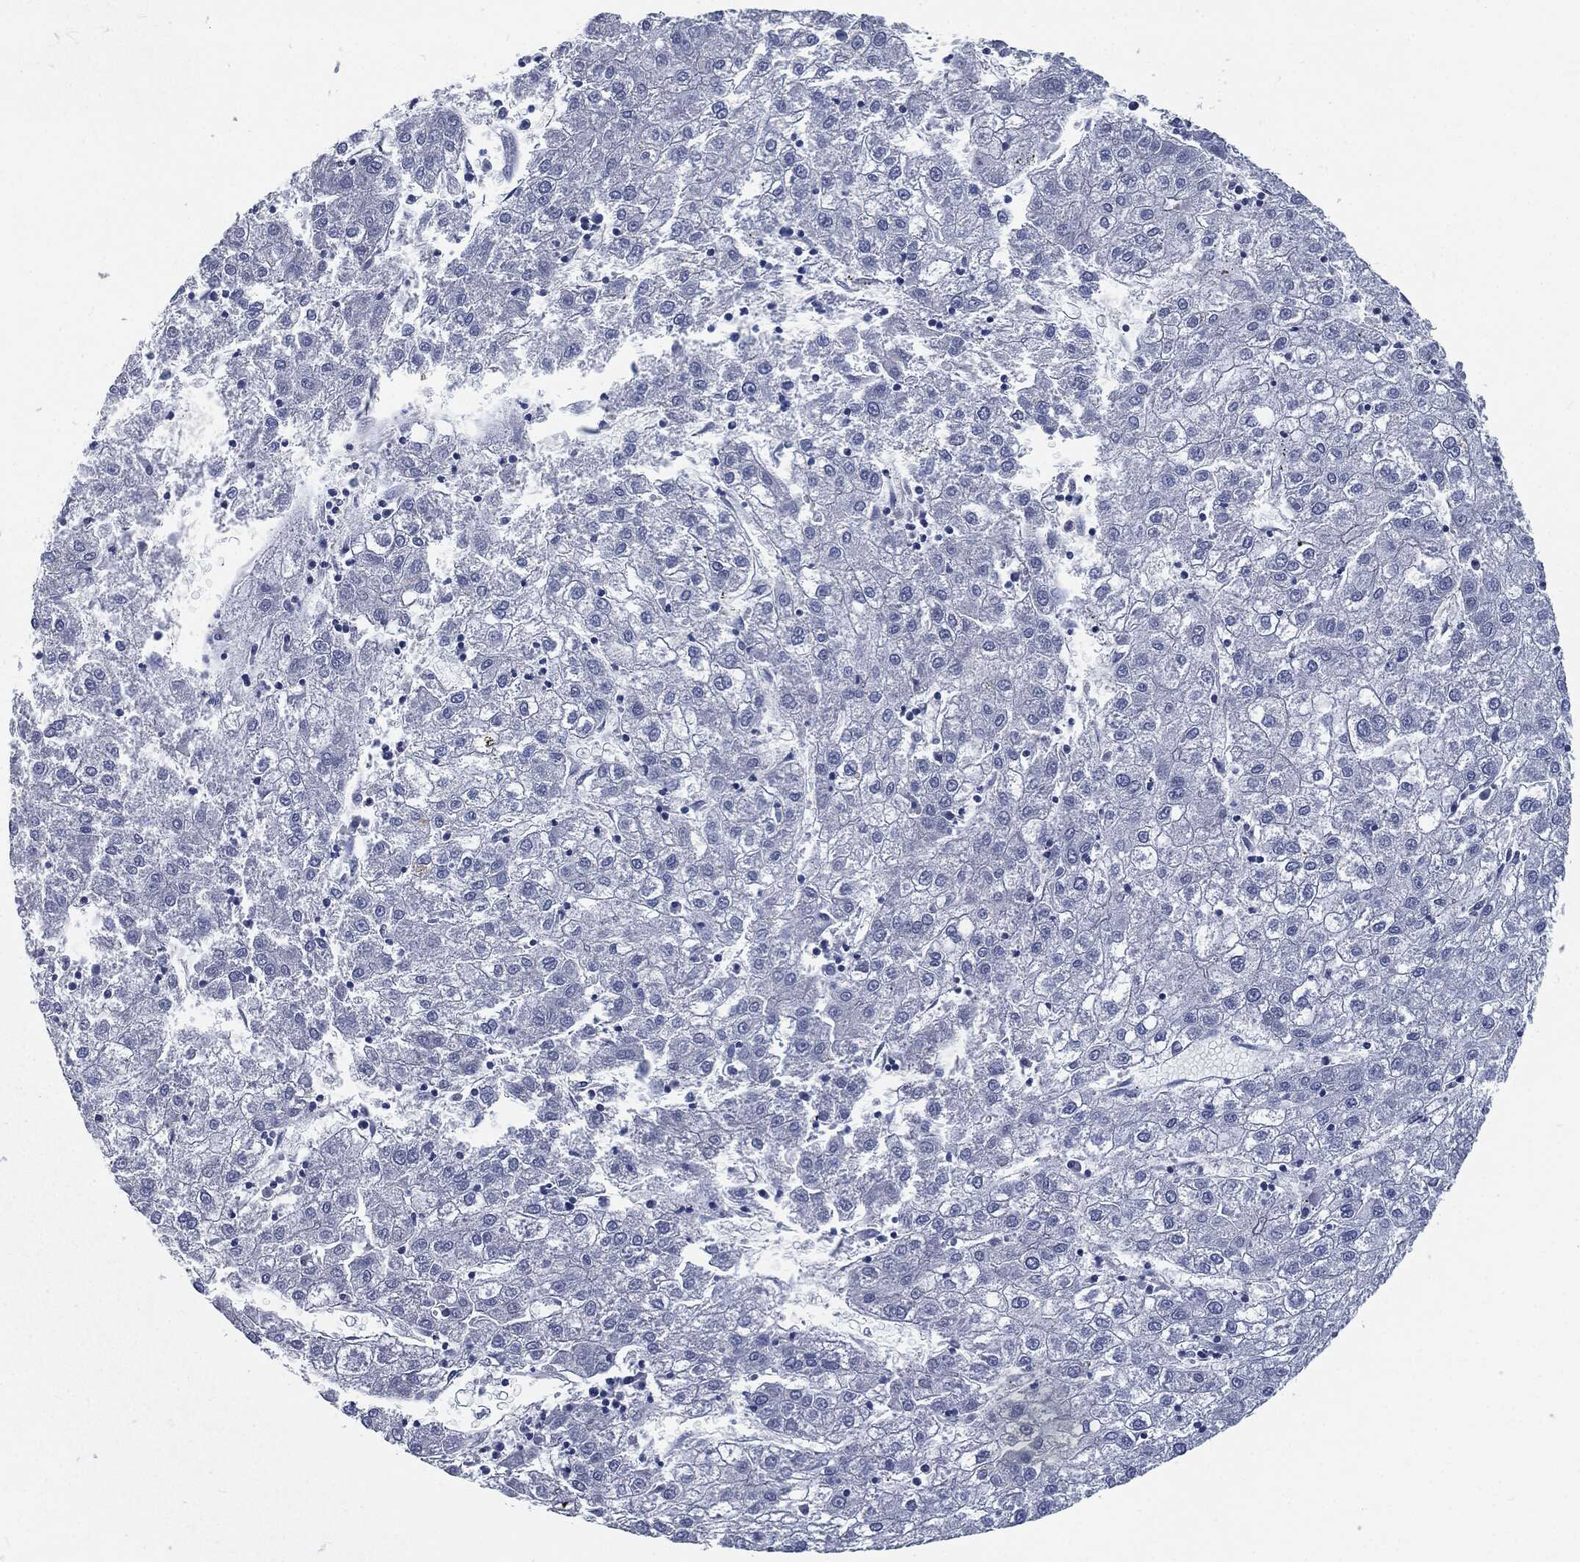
{"staining": {"intensity": "negative", "quantity": "none", "location": "none"}, "tissue": "liver cancer", "cell_type": "Tumor cells", "image_type": "cancer", "snomed": [{"axis": "morphology", "description": "Carcinoma, Hepatocellular, NOS"}, {"axis": "topography", "description": "Liver"}], "caption": "Liver cancer stained for a protein using immunohistochemistry shows no positivity tumor cells.", "gene": "CD27", "patient": {"sex": "male", "age": 72}}